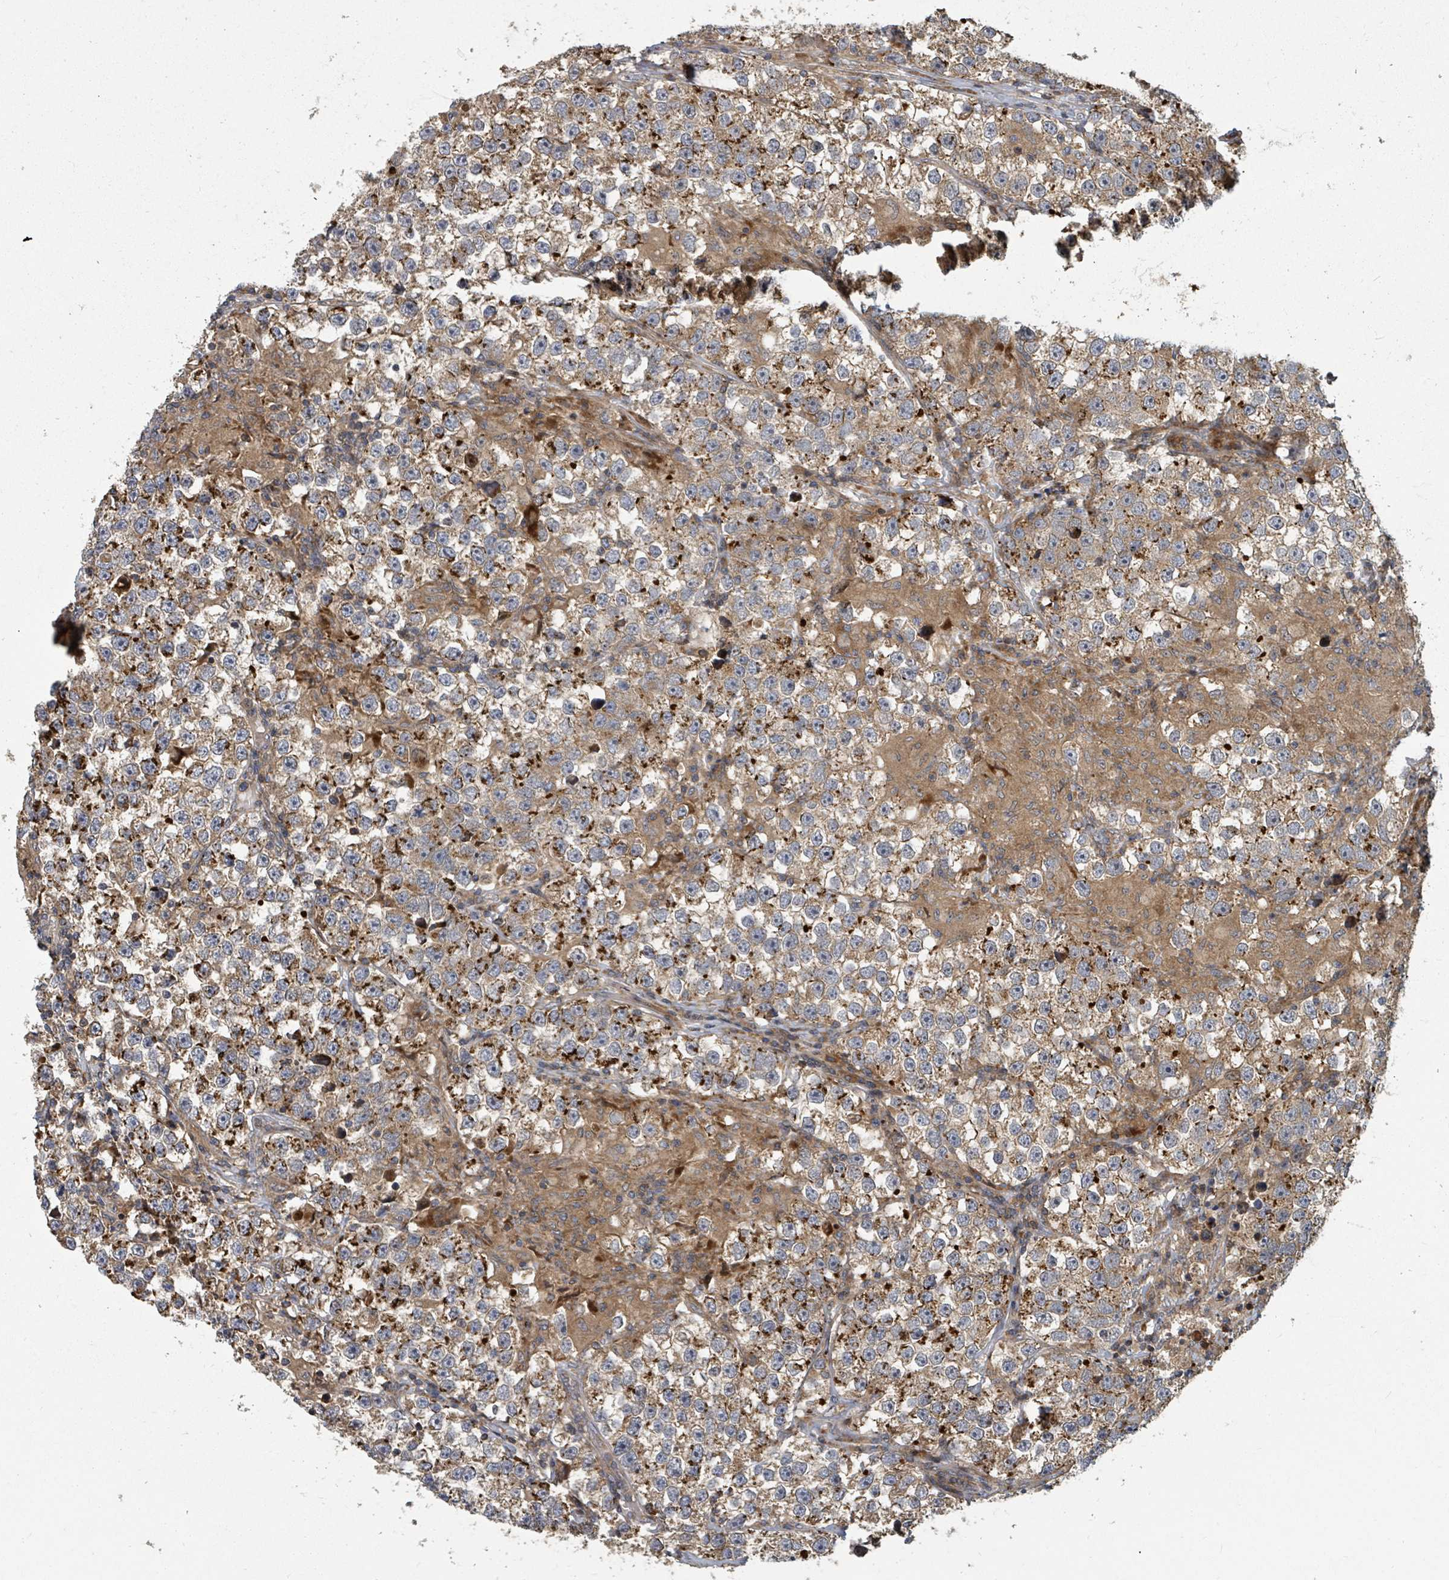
{"staining": {"intensity": "strong", "quantity": ">75%", "location": "cytoplasmic/membranous"}, "tissue": "testis cancer", "cell_type": "Tumor cells", "image_type": "cancer", "snomed": [{"axis": "morphology", "description": "Seminoma, NOS"}, {"axis": "topography", "description": "Testis"}], "caption": "Immunohistochemistry (IHC) image of neoplastic tissue: human testis cancer (seminoma) stained using immunohistochemistry reveals high levels of strong protein expression localized specifically in the cytoplasmic/membranous of tumor cells, appearing as a cytoplasmic/membranous brown color.", "gene": "DPM1", "patient": {"sex": "male", "age": 46}}